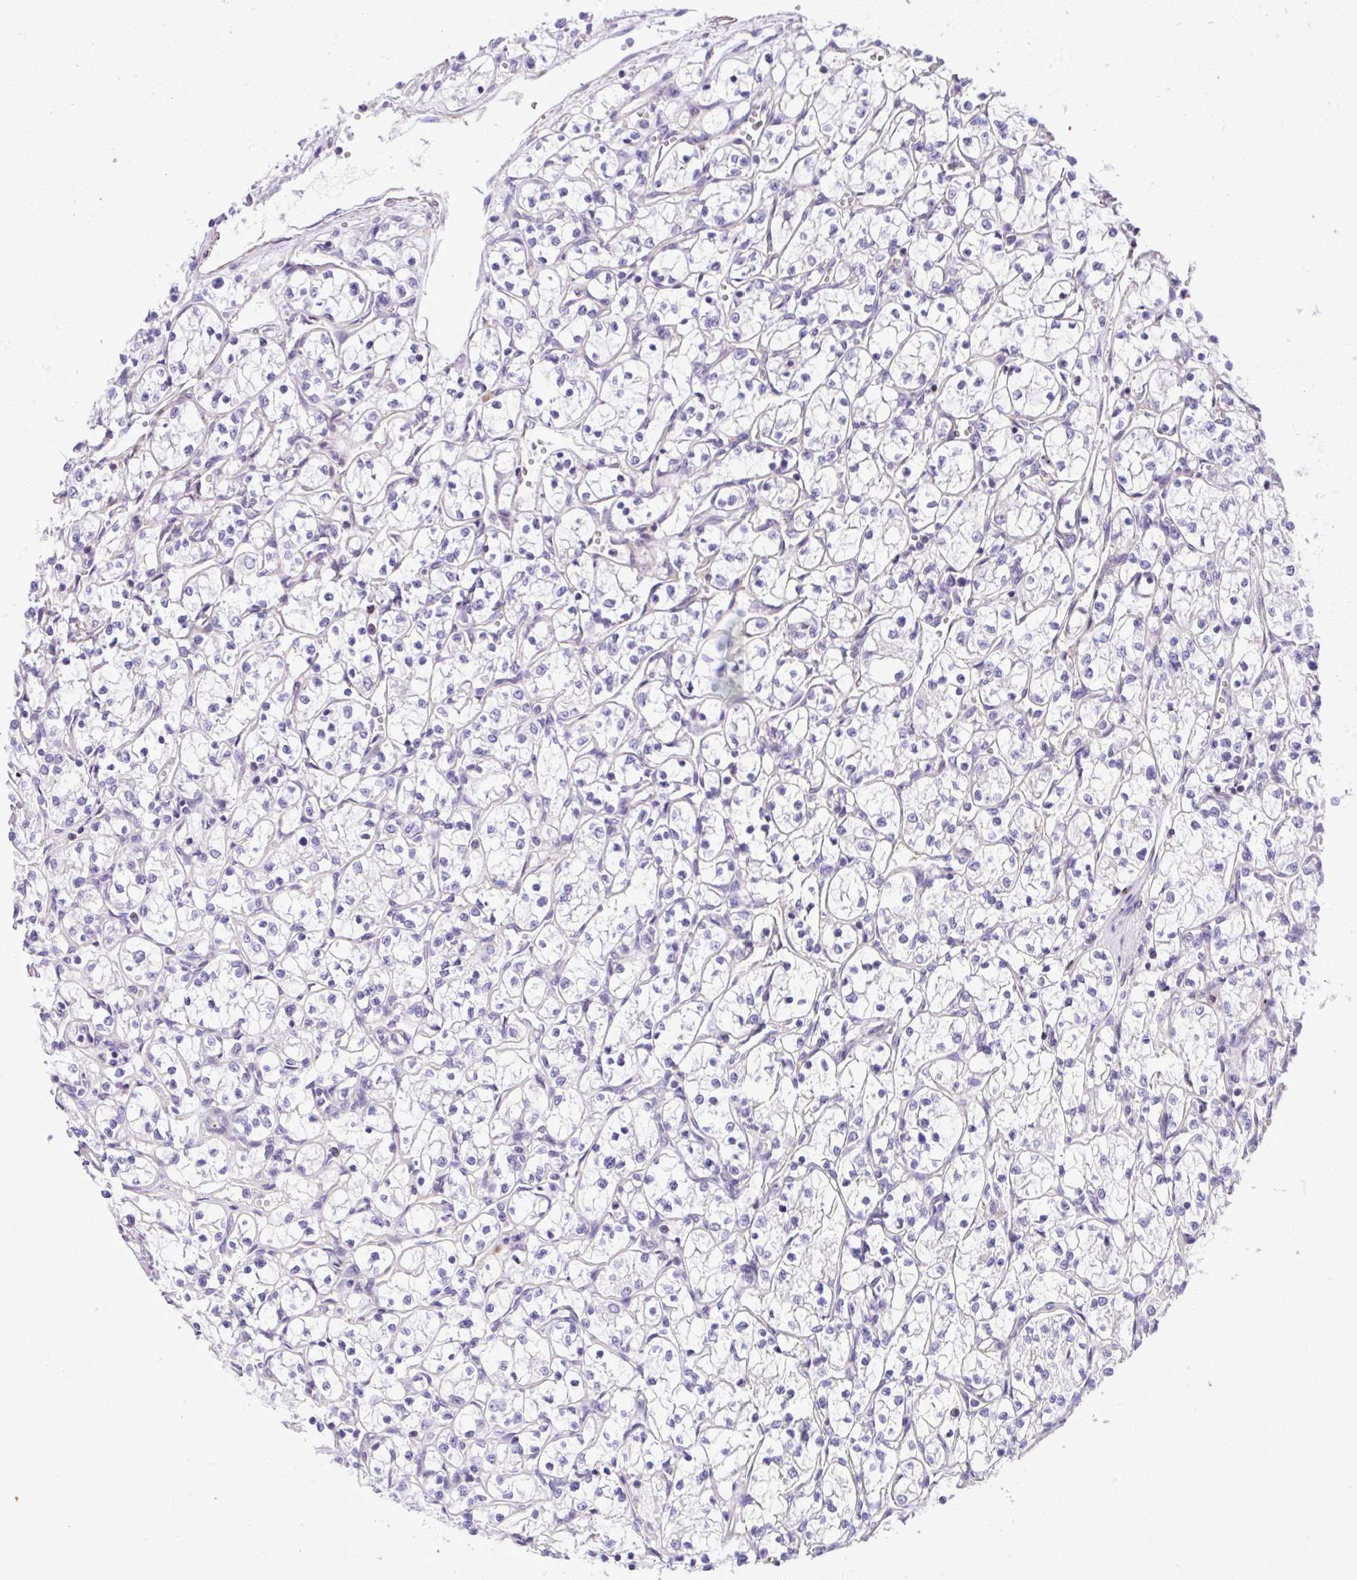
{"staining": {"intensity": "negative", "quantity": "none", "location": "none"}, "tissue": "renal cancer", "cell_type": "Tumor cells", "image_type": "cancer", "snomed": [{"axis": "morphology", "description": "Adenocarcinoma, NOS"}, {"axis": "topography", "description": "Kidney"}], "caption": "Renal cancer (adenocarcinoma) was stained to show a protein in brown. There is no significant positivity in tumor cells.", "gene": "GRK4", "patient": {"sex": "female", "age": 69}}